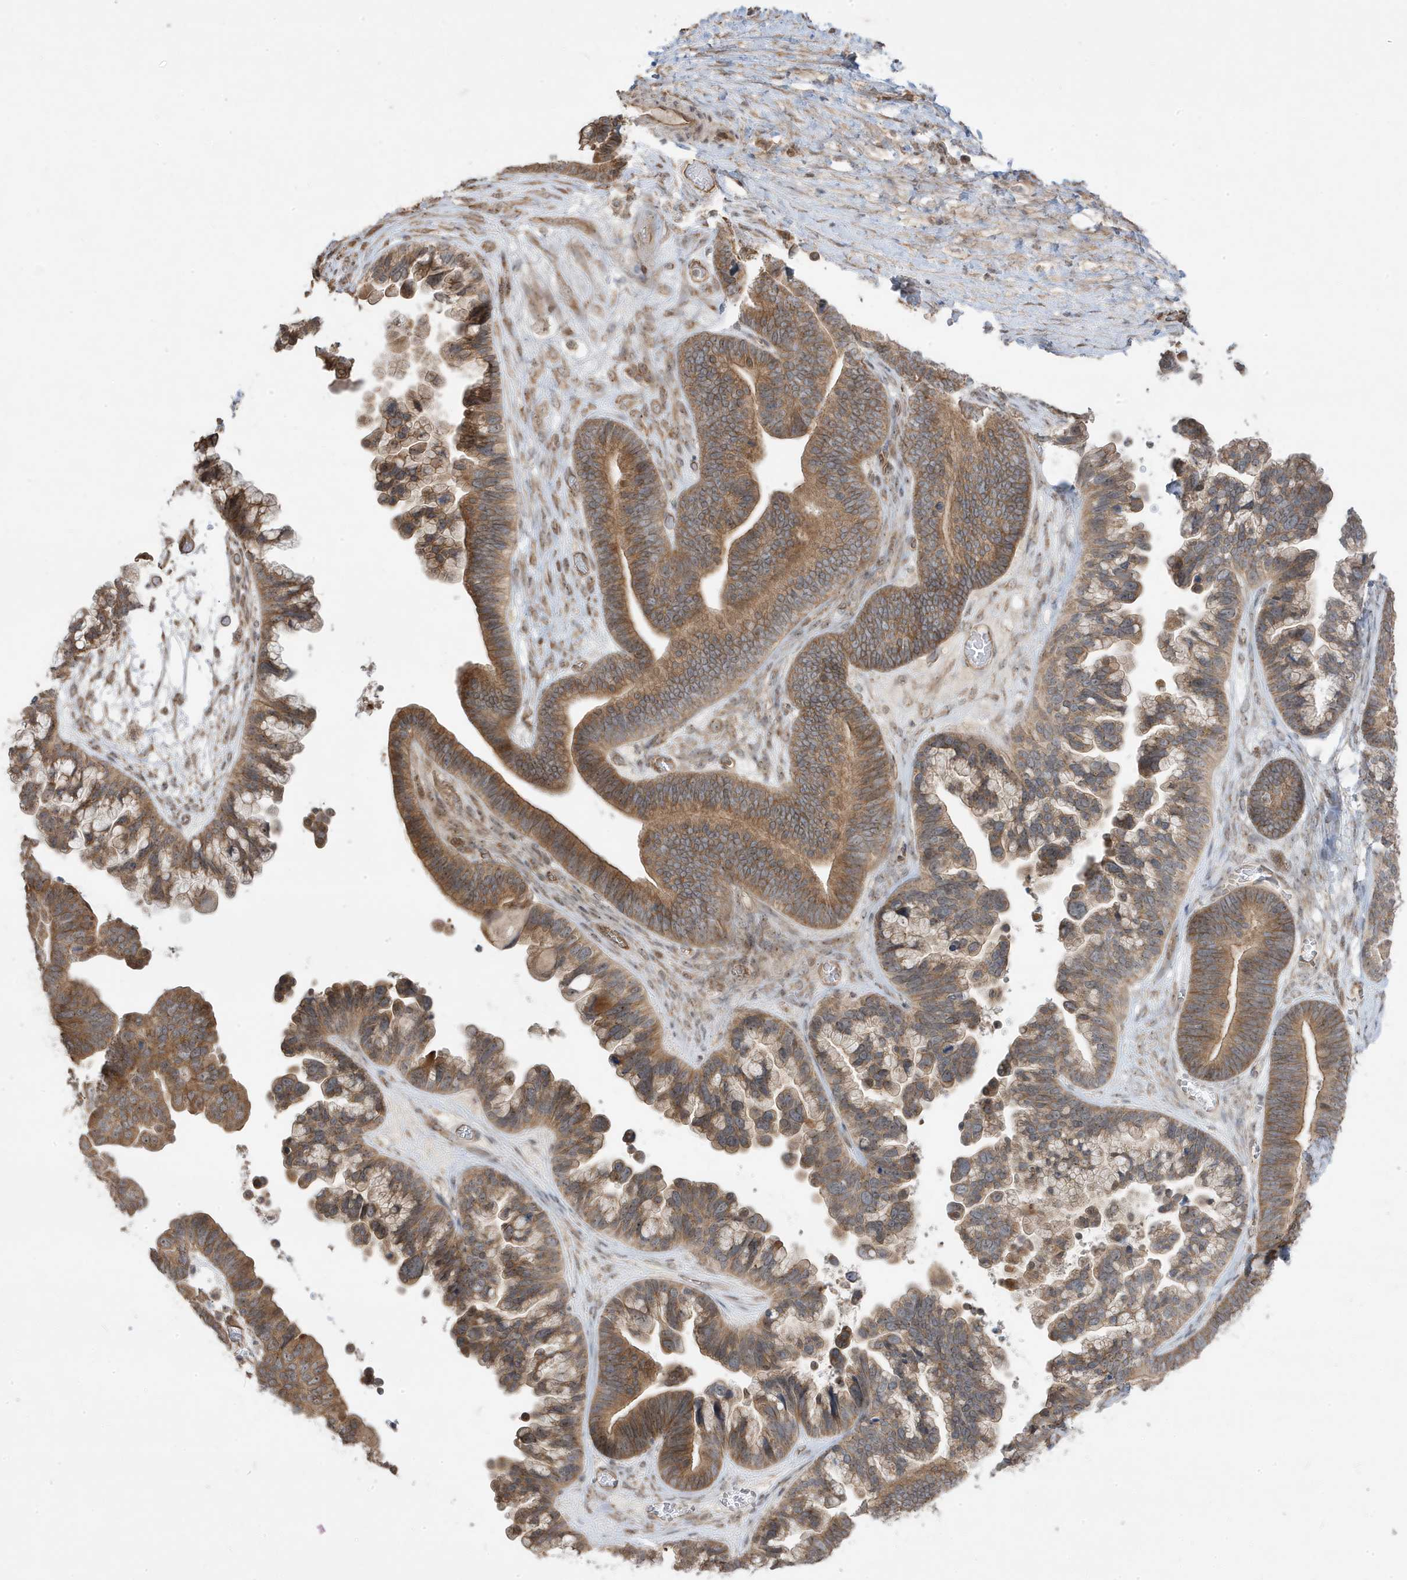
{"staining": {"intensity": "moderate", "quantity": ">75%", "location": "cytoplasmic/membranous"}, "tissue": "ovarian cancer", "cell_type": "Tumor cells", "image_type": "cancer", "snomed": [{"axis": "morphology", "description": "Cystadenocarcinoma, serous, NOS"}, {"axis": "topography", "description": "Ovary"}], "caption": "This is an image of IHC staining of ovarian serous cystadenocarcinoma, which shows moderate positivity in the cytoplasmic/membranous of tumor cells.", "gene": "DNAJC12", "patient": {"sex": "female", "age": 56}}